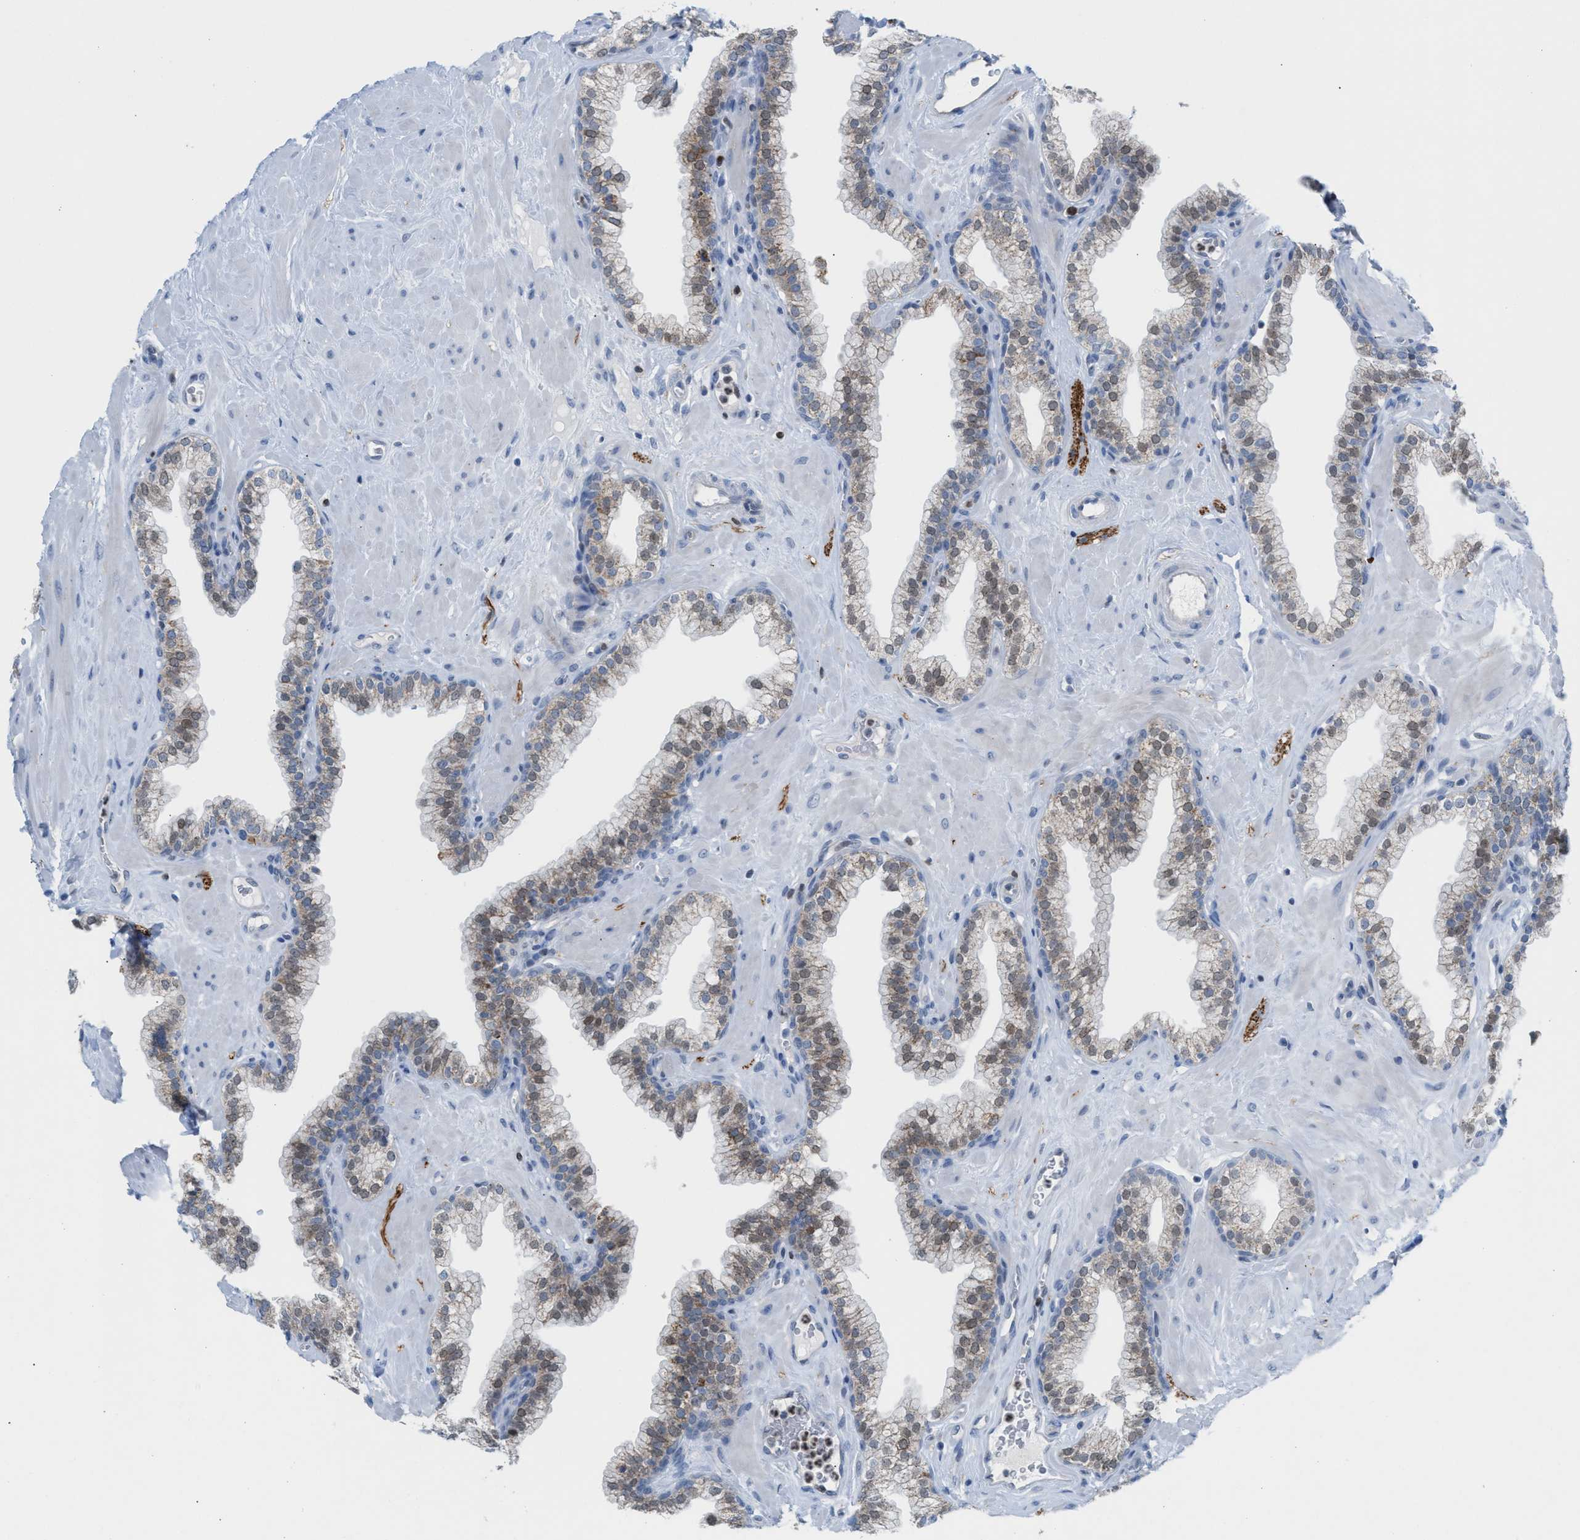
{"staining": {"intensity": "weak", "quantity": "25%-75%", "location": "cytoplasmic/membranous,nuclear"}, "tissue": "prostate", "cell_type": "Glandular cells", "image_type": "normal", "snomed": [{"axis": "morphology", "description": "Normal tissue, NOS"}, {"axis": "morphology", "description": "Urothelial carcinoma, Low grade"}, {"axis": "topography", "description": "Urinary bladder"}, {"axis": "topography", "description": "Prostate"}], "caption": "Immunohistochemical staining of normal prostate demonstrates weak cytoplasmic/membranous,nuclear protein positivity in approximately 25%-75% of glandular cells.", "gene": "PPM1D", "patient": {"sex": "male", "age": 60}}